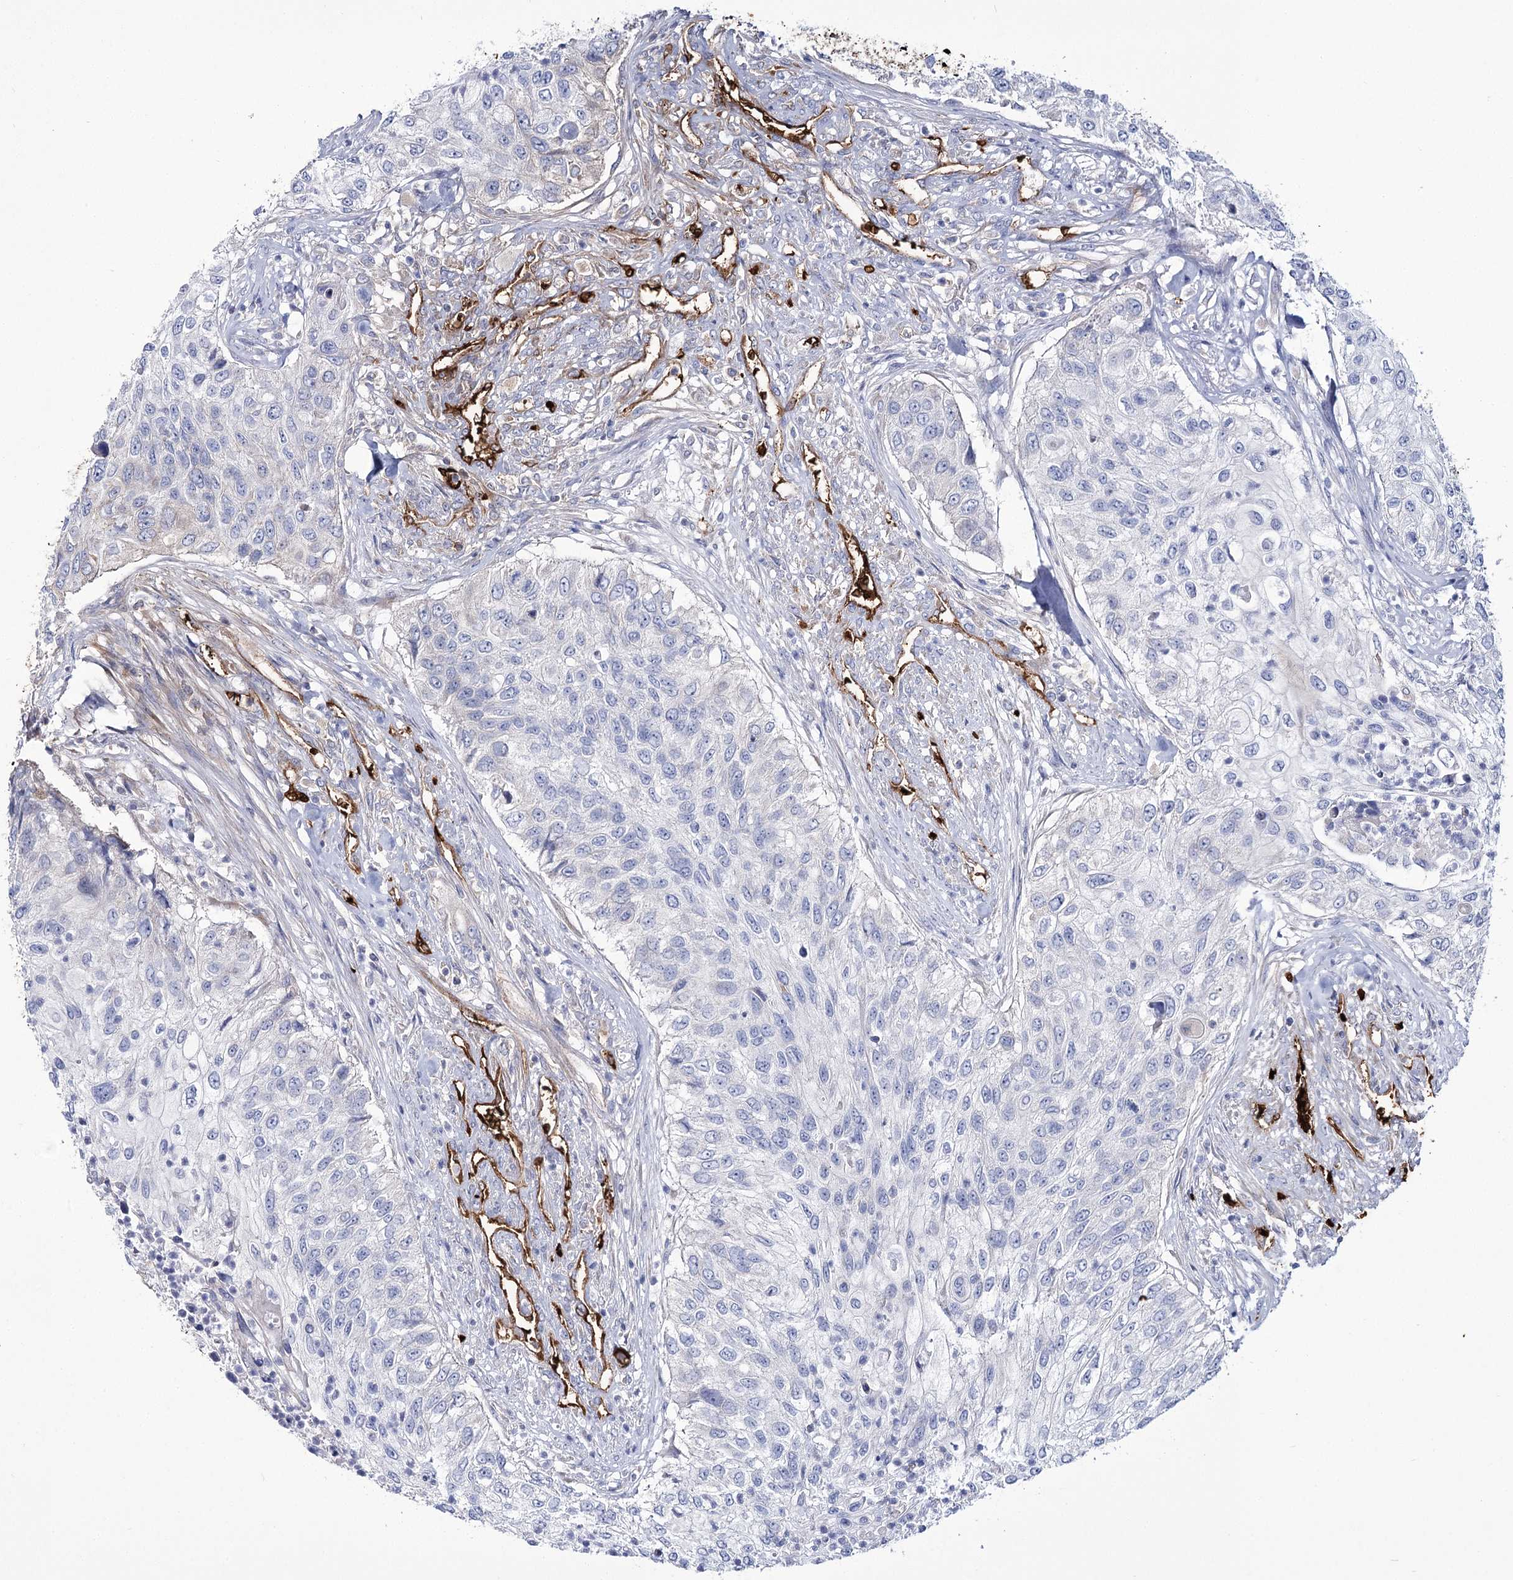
{"staining": {"intensity": "negative", "quantity": "none", "location": "none"}, "tissue": "urothelial cancer", "cell_type": "Tumor cells", "image_type": "cancer", "snomed": [{"axis": "morphology", "description": "Urothelial carcinoma, High grade"}, {"axis": "topography", "description": "Urinary bladder"}], "caption": "Tumor cells are negative for brown protein staining in urothelial cancer.", "gene": "GBF1", "patient": {"sex": "female", "age": 60}}